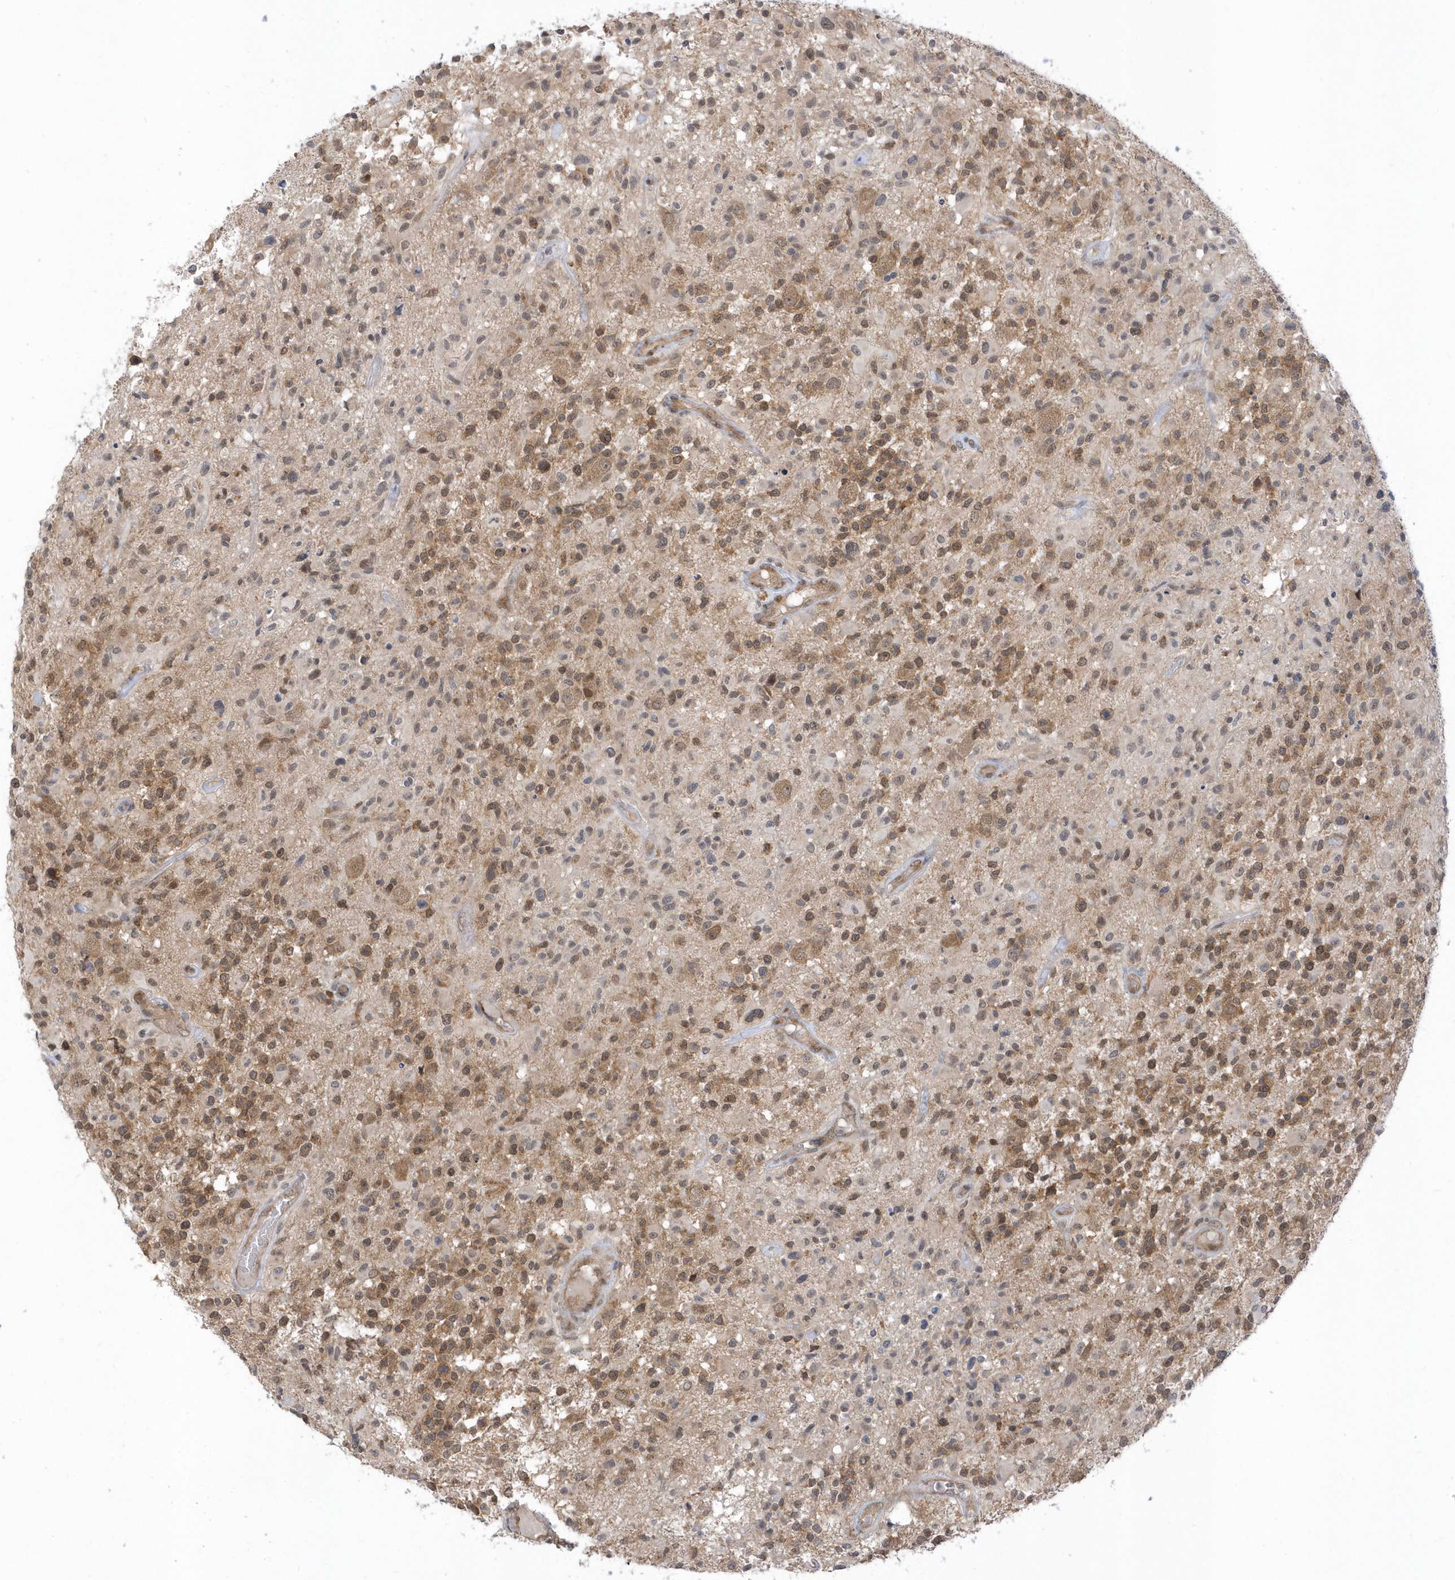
{"staining": {"intensity": "moderate", "quantity": "25%-75%", "location": "cytoplasmic/membranous,nuclear"}, "tissue": "glioma", "cell_type": "Tumor cells", "image_type": "cancer", "snomed": [{"axis": "morphology", "description": "Glioma, malignant, High grade"}, {"axis": "morphology", "description": "Glioblastoma, NOS"}, {"axis": "topography", "description": "Brain"}], "caption": "A brown stain shows moderate cytoplasmic/membranous and nuclear positivity of a protein in high-grade glioma (malignant) tumor cells.", "gene": "USP53", "patient": {"sex": "male", "age": 60}}